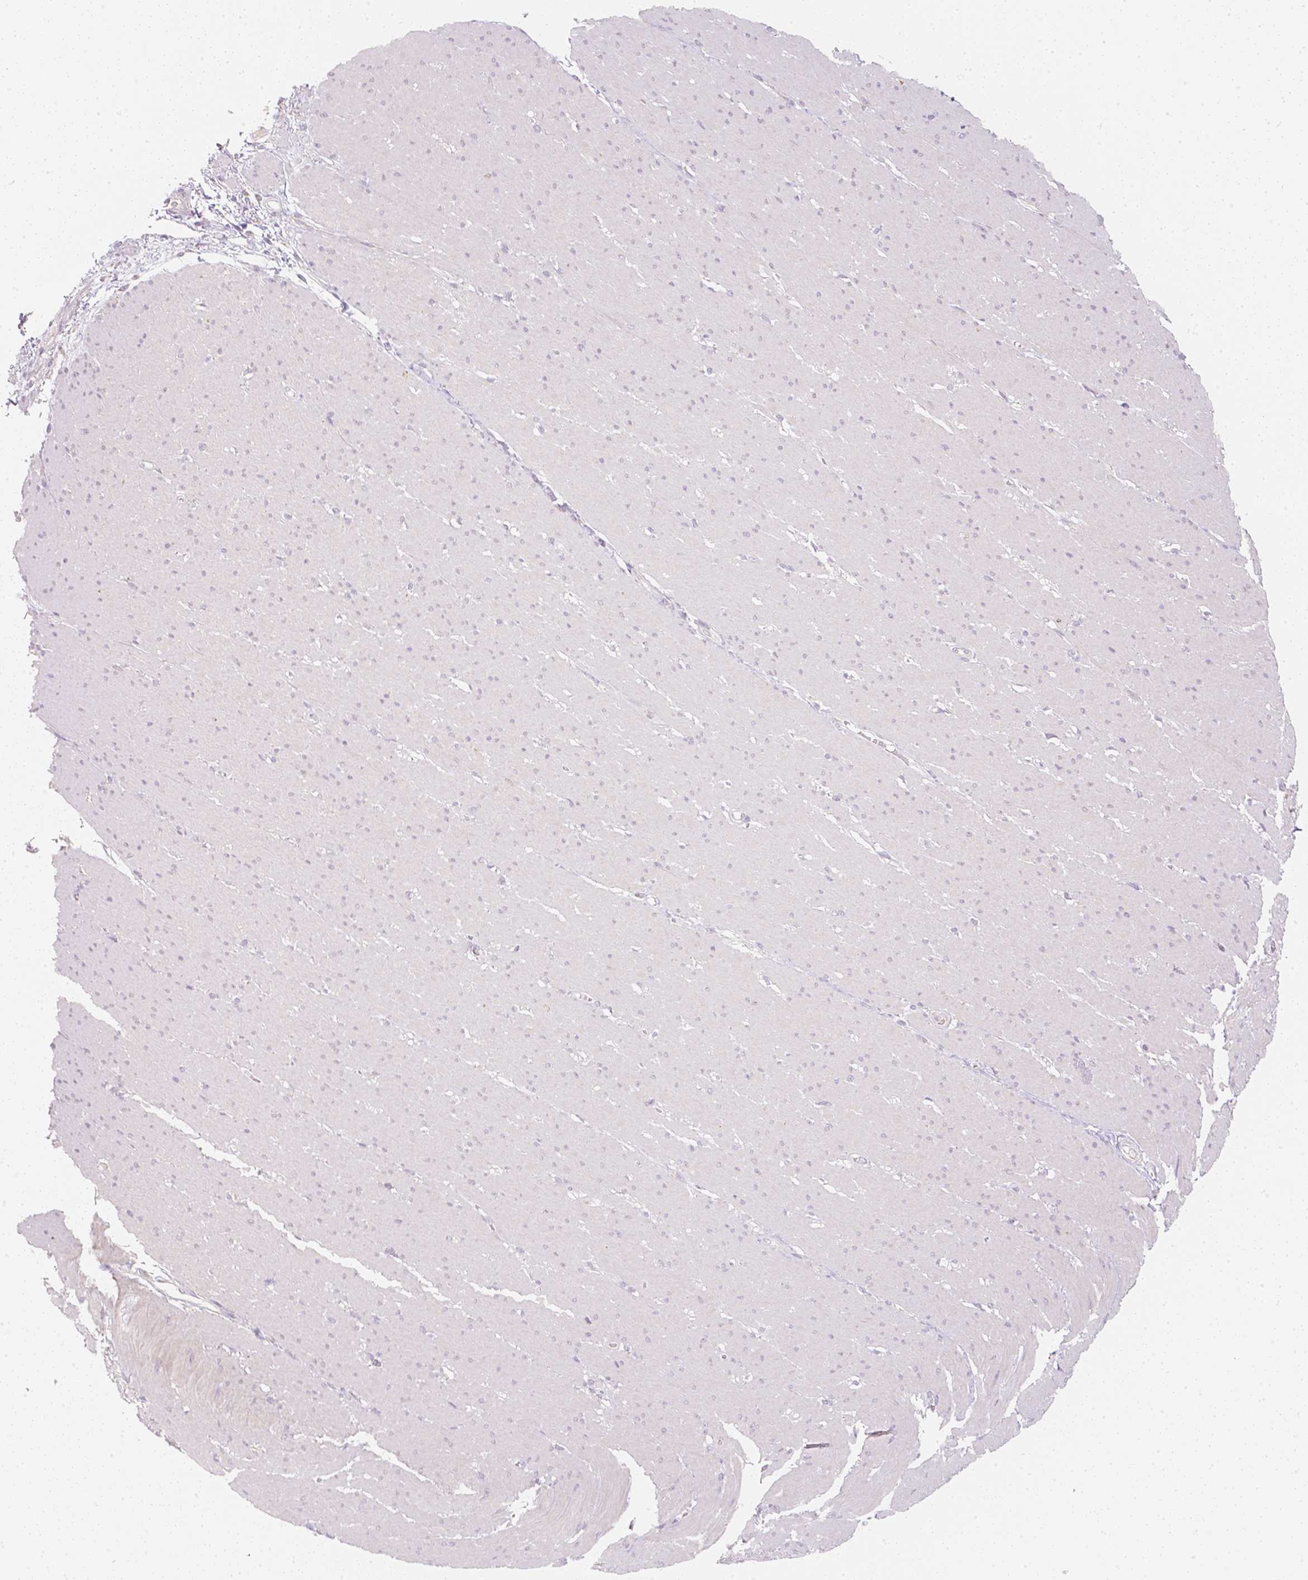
{"staining": {"intensity": "negative", "quantity": "none", "location": "none"}, "tissue": "smooth muscle", "cell_type": "Smooth muscle cells", "image_type": "normal", "snomed": [{"axis": "morphology", "description": "Normal tissue, NOS"}, {"axis": "topography", "description": "Smooth muscle"}, {"axis": "topography", "description": "Rectum"}], "caption": "Immunohistochemistry of normal smooth muscle demonstrates no staining in smooth muscle cells.", "gene": "NVL", "patient": {"sex": "male", "age": 53}}